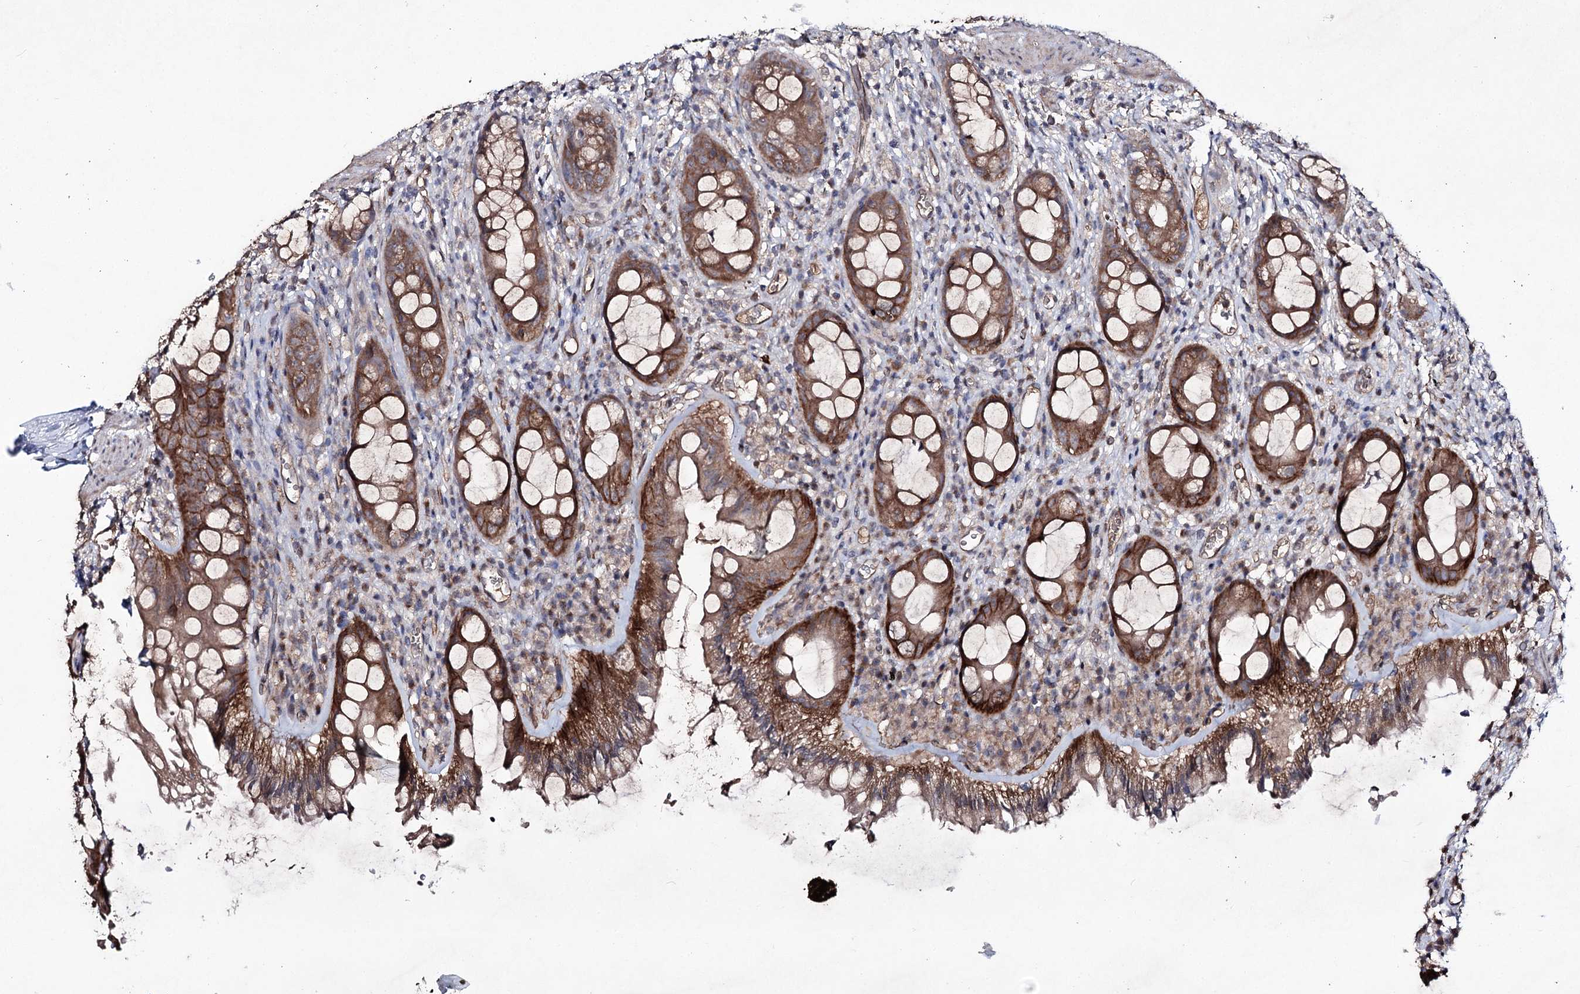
{"staining": {"intensity": "strong", "quantity": ">75%", "location": "cytoplasmic/membranous"}, "tissue": "rectum", "cell_type": "Glandular cells", "image_type": "normal", "snomed": [{"axis": "morphology", "description": "Normal tissue, NOS"}, {"axis": "topography", "description": "Rectum"}], "caption": "Immunohistochemical staining of unremarkable human rectum reveals high levels of strong cytoplasmic/membranous positivity in about >75% of glandular cells.", "gene": "SEMA4G", "patient": {"sex": "female", "age": 57}}